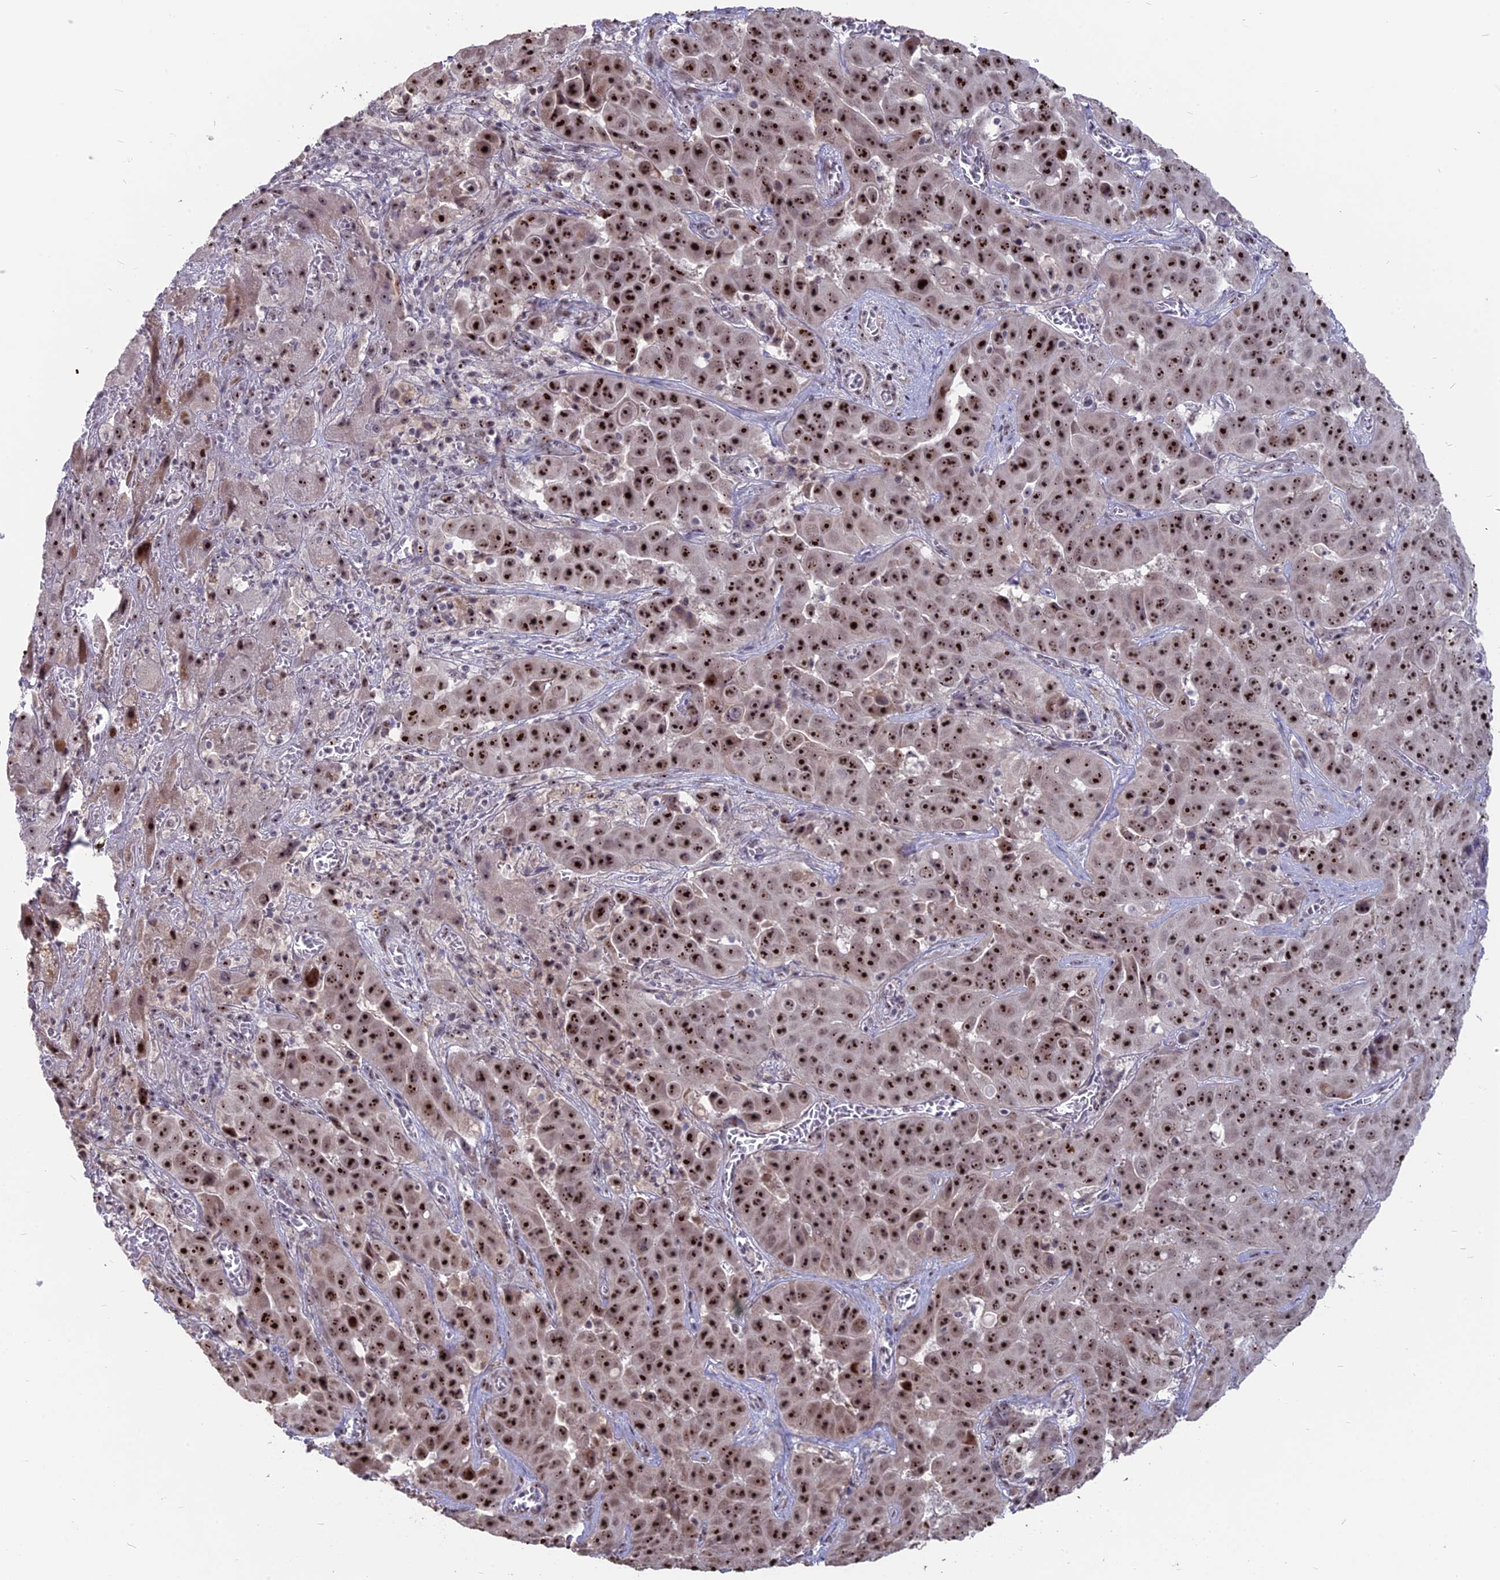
{"staining": {"intensity": "strong", "quantity": ">75%", "location": "nuclear"}, "tissue": "liver cancer", "cell_type": "Tumor cells", "image_type": "cancer", "snomed": [{"axis": "morphology", "description": "Cholangiocarcinoma"}, {"axis": "topography", "description": "Liver"}], "caption": "A high amount of strong nuclear positivity is identified in approximately >75% of tumor cells in liver cholangiocarcinoma tissue. (DAB IHC, brown staining for protein, blue staining for nuclei).", "gene": "FAM131A", "patient": {"sex": "female", "age": 52}}